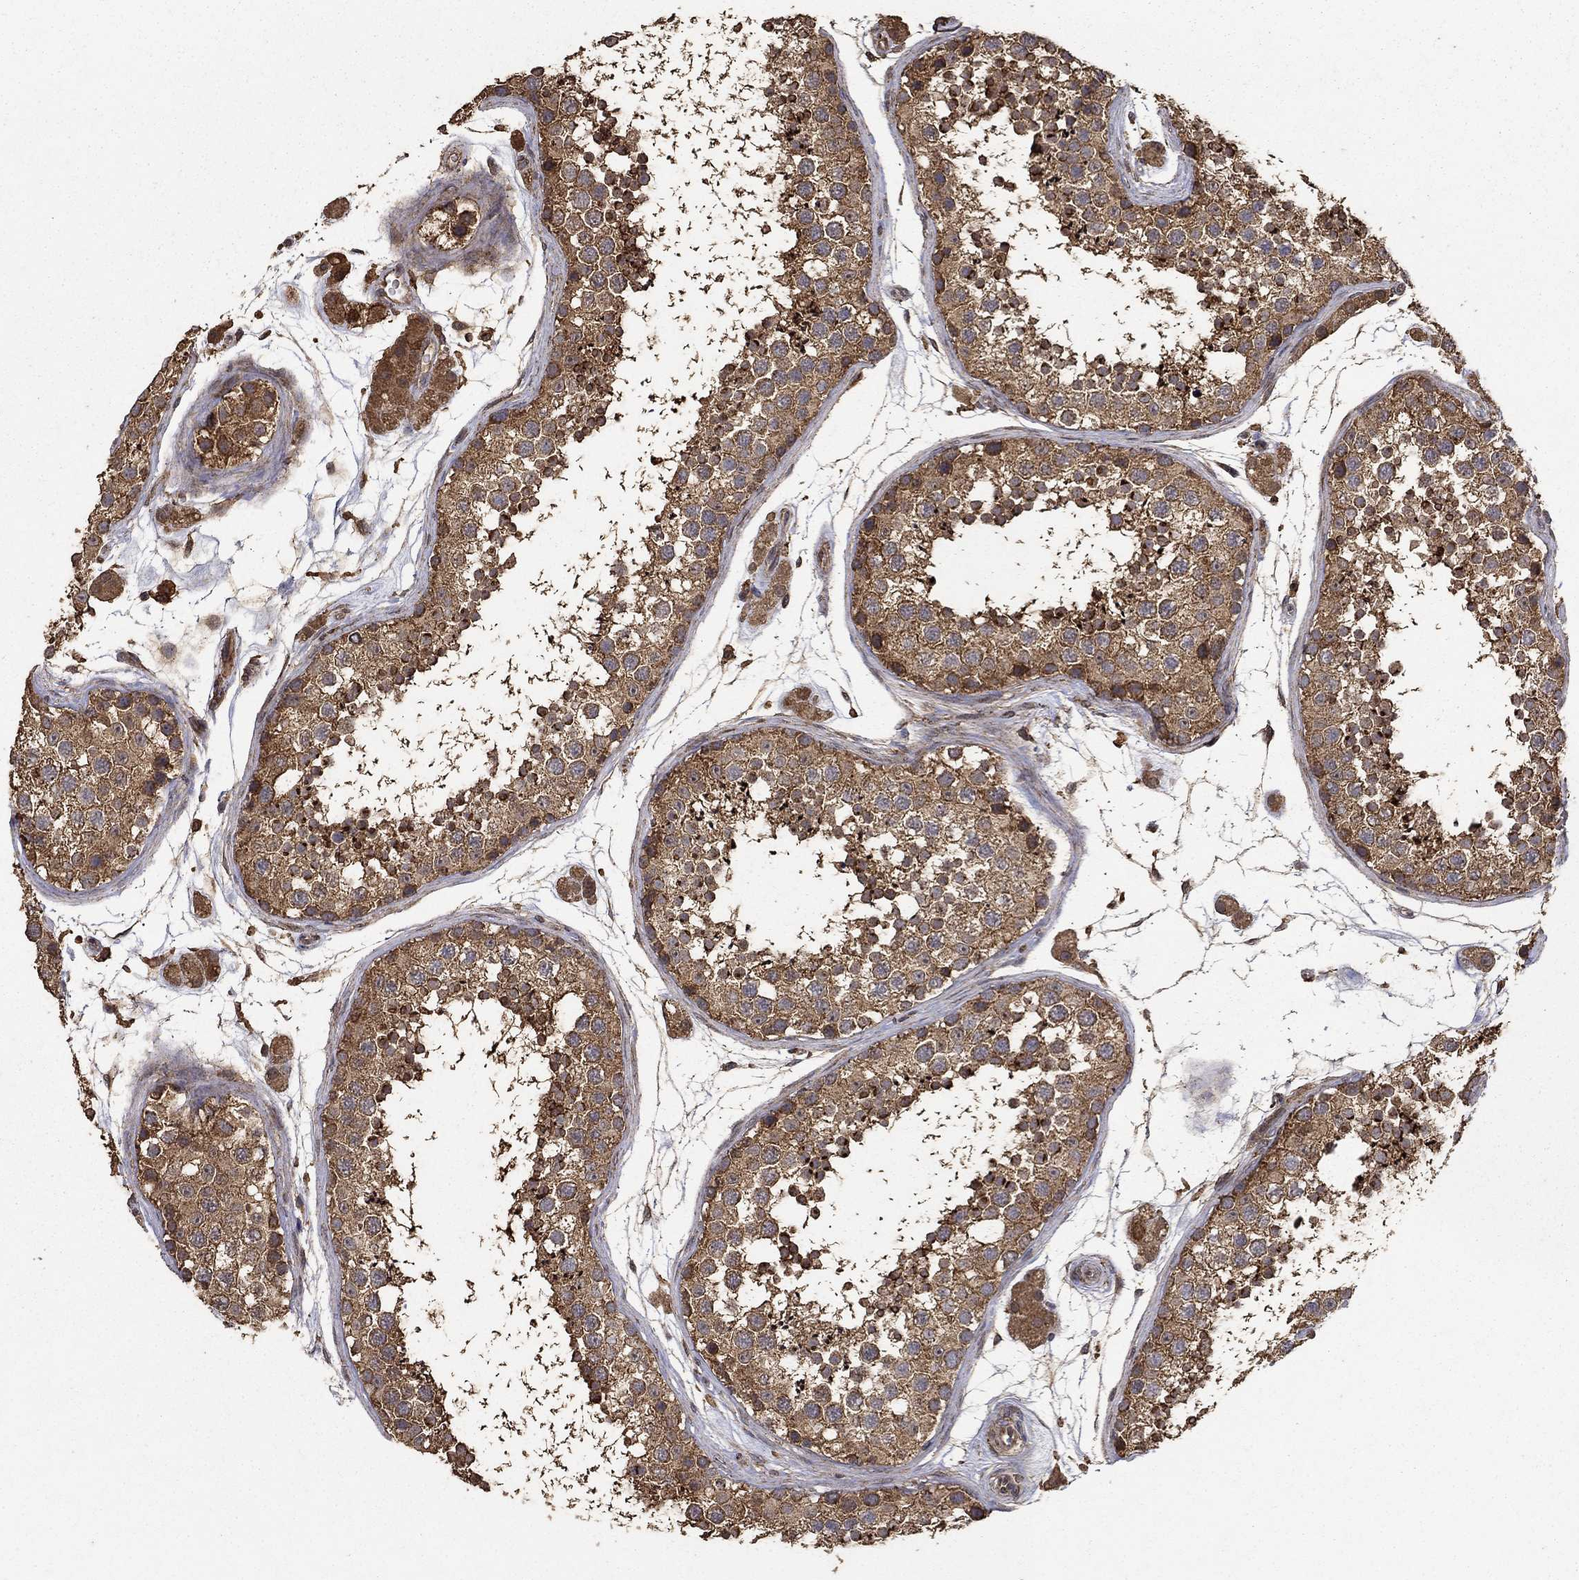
{"staining": {"intensity": "strong", "quantity": "25%-75%", "location": "cytoplasmic/membranous"}, "tissue": "testis", "cell_type": "Cells in seminiferous ducts", "image_type": "normal", "snomed": [{"axis": "morphology", "description": "Normal tissue, NOS"}, {"axis": "topography", "description": "Testis"}], "caption": "Immunohistochemistry photomicrograph of normal testis: human testis stained using immunohistochemistry shows high levels of strong protein expression localized specifically in the cytoplasmic/membranous of cells in seminiferous ducts, appearing as a cytoplasmic/membranous brown color.", "gene": "IFRD1", "patient": {"sex": "male", "age": 41}}